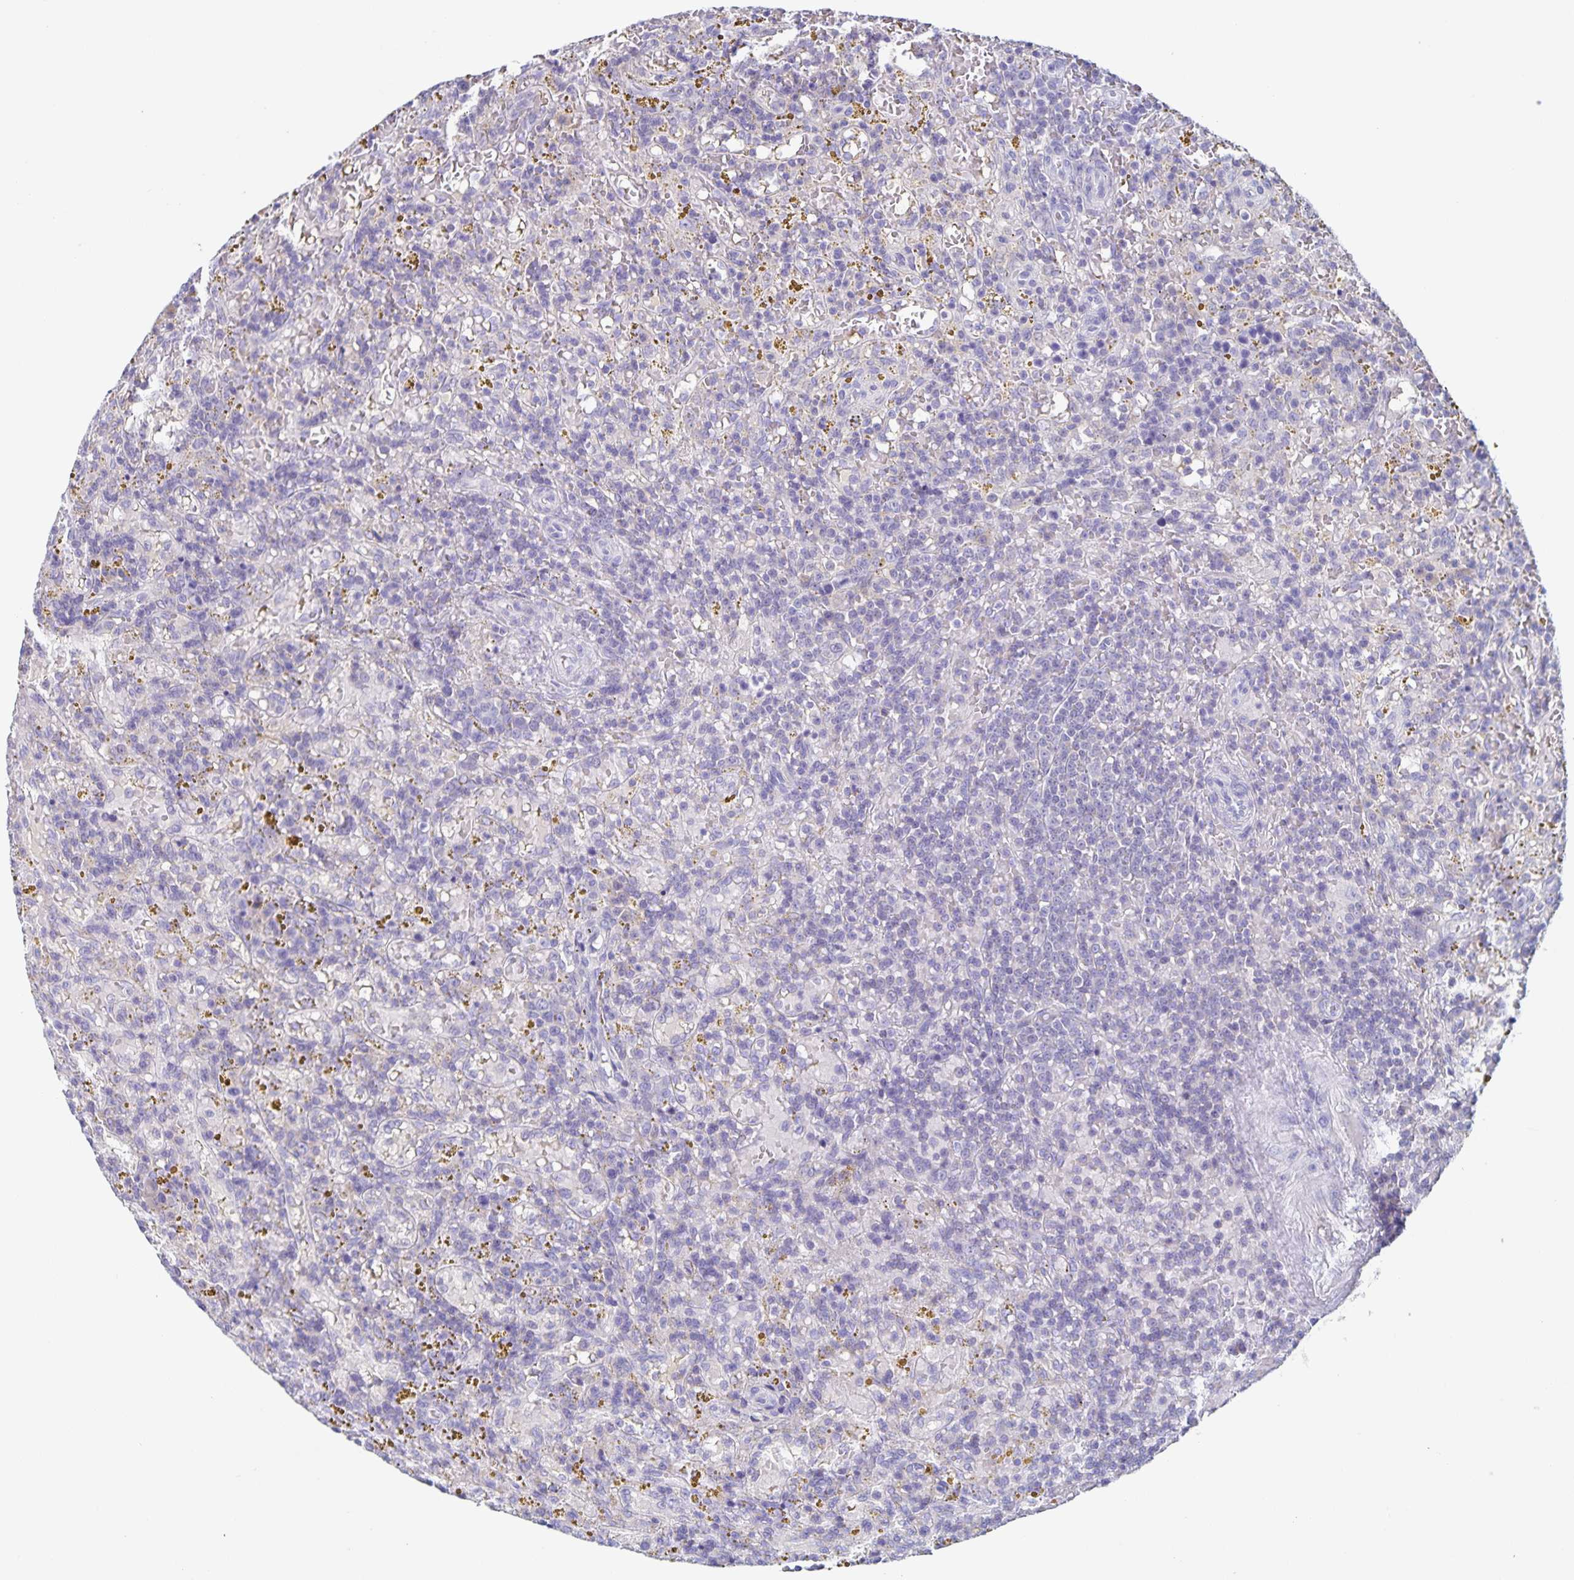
{"staining": {"intensity": "negative", "quantity": "none", "location": "none"}, "tissue": "lymphoma", "cell_type": "Tumor cells", "image_type": "cancer", "snomed": [{"axis": "morphology", "description": "Malignant lymphoma, non-Hodgkin's type, Low grade"}, {"axis": "topography", "description": "Spleen"}], "caption": "This is a micrograph of immunohistochemistry staining of low-grade malignant lymphoma, non-Hodgkin's type, which shows no staining in tumor cells. (DAB (3,3'-diaminobenzidine) immunohistochemistry with hematoxylin counter stain).", "gene": "RPL36A", "patient": {"sex": "female", "age": 65}}